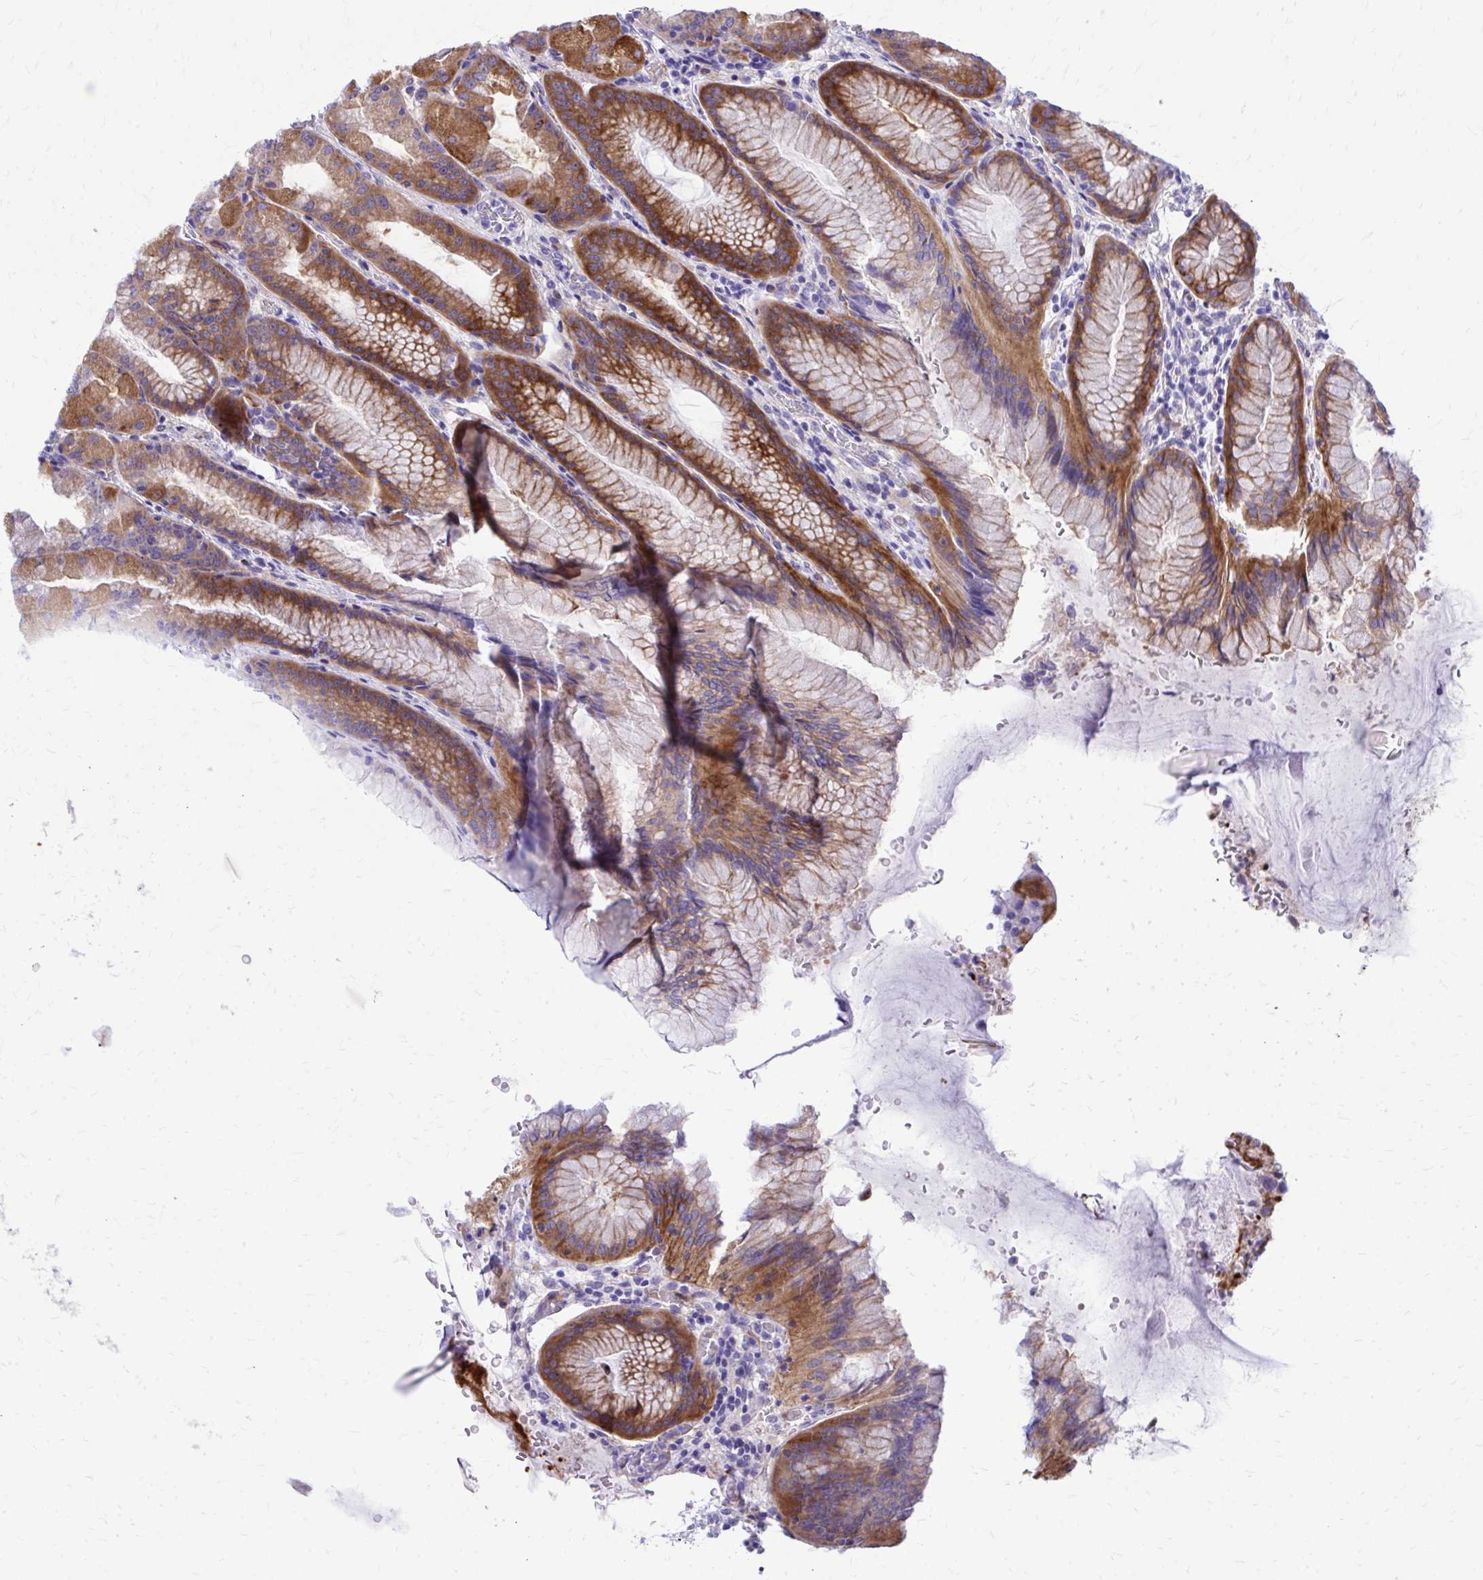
{"staining": {"intensity": "strong", "quantity": "25%-75%", "location": "cytoplasmic/membranous"}, "tissue": "stomach", "cell_type": "Glandular cells", "image_type": "normal", "snomed": [{"axis": "morphology", "description": "Normal tissue, NOS"}, {"axis": "topography", "description": "Stomach, upper"}, {"axis": "topography", "description": "Stomach"}], "caption": "Immunohistochemistry (IHC) (DAB) staining of benign stomach exhibits strong cytoplasmic/membranous protein positivity in about 25%-75% of glandular cells.", "gene": "EPB41L1", "patient": {"sex": "male", "age": 48}}